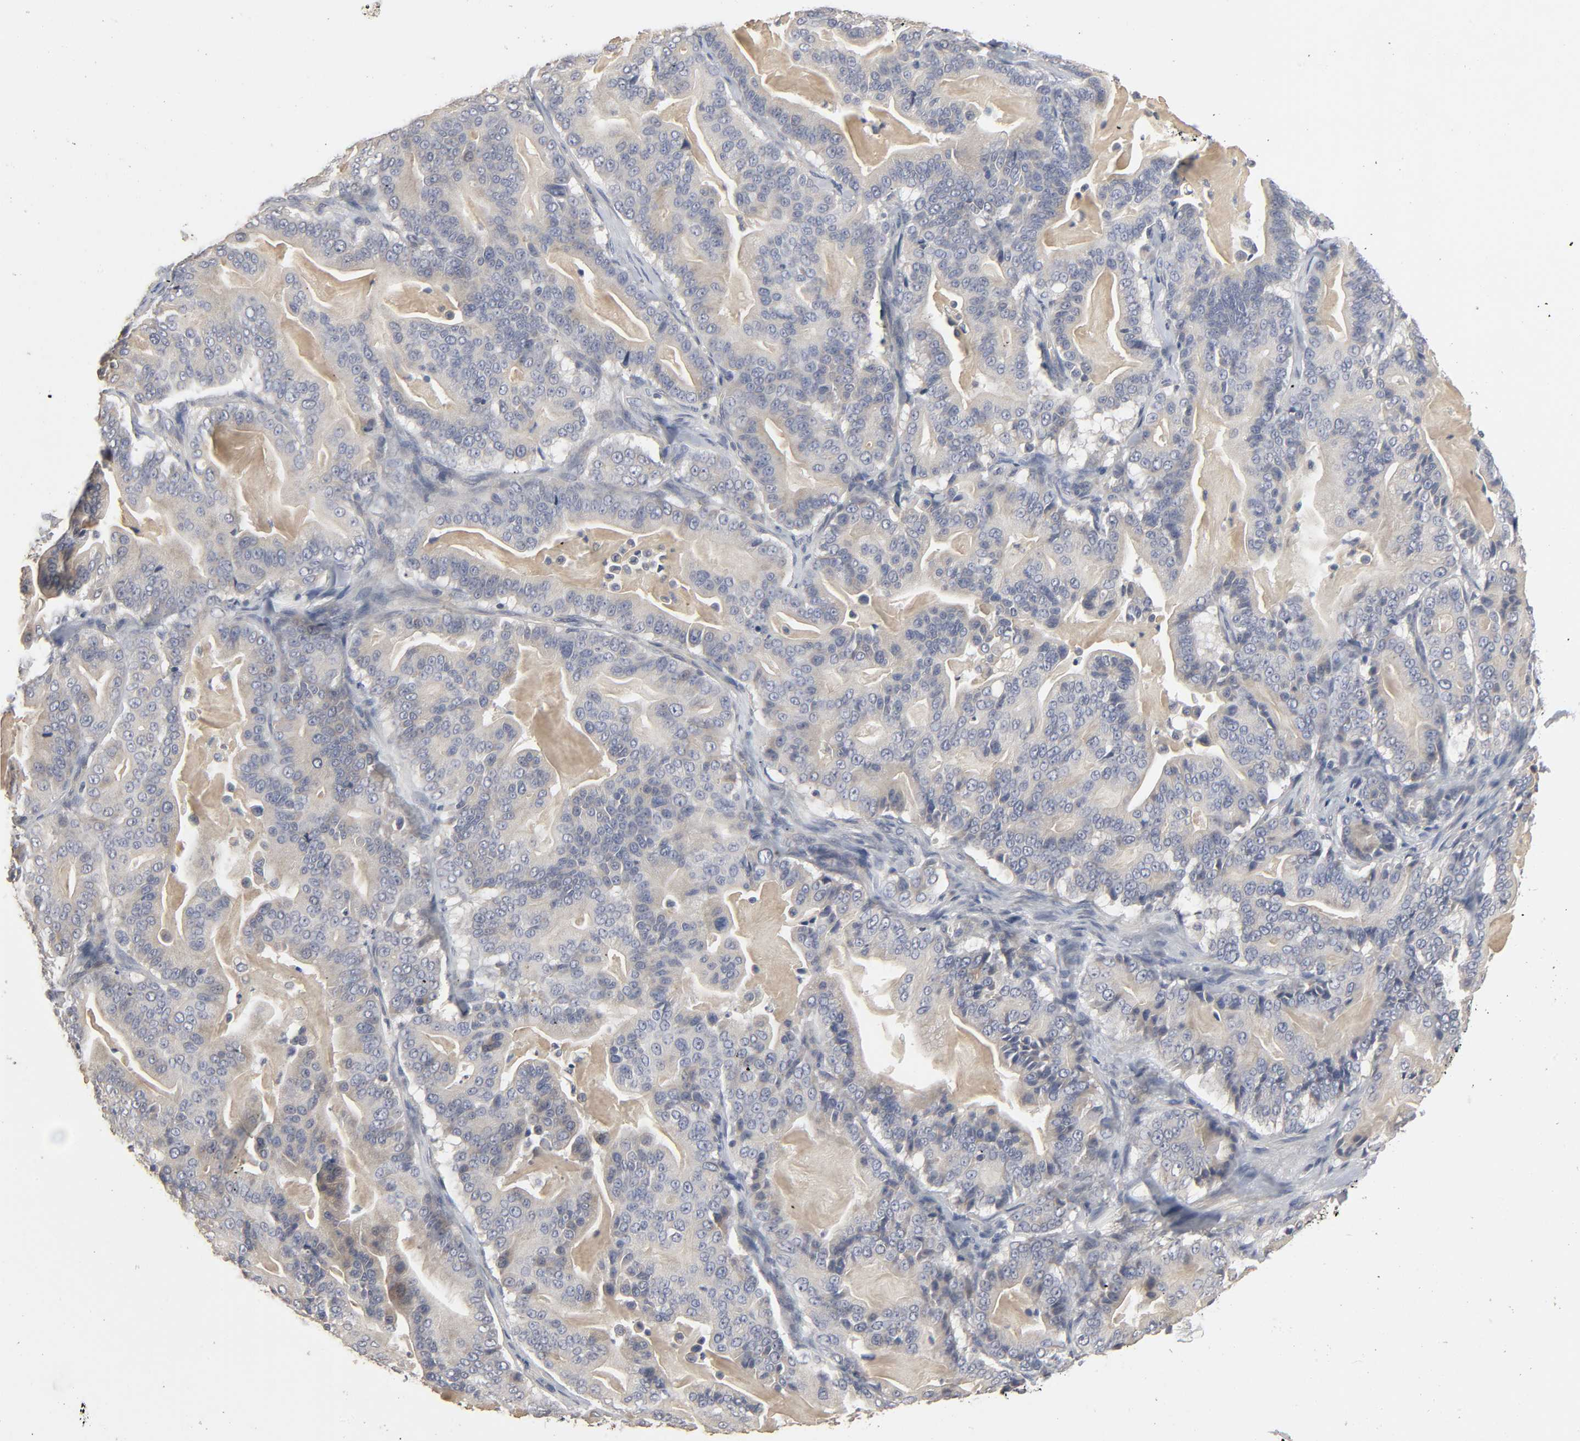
{"staining": {"intensity": "weak", "quantity": "<25%", "location": "cytoplasmic/membranous"}, "tissue": "pancreatic cancer", "cell_type": "Tumor cells", "image_type": "cancer", "snomed": [{"axis": "morphology", "description": "Adenocarcinoma, NOS"}, {"axis": "topography", "description": "Pancreas"}], "caption": "Immunohistochemistry (IHC) histopathology image of neoplastic tissue: pancreatic cancer stained with DAB (3,3'-diaminobenzidine) shows no significant protein staining in tumor cells.", "gene": "SLC10A2", "patient": {"sex": "male", "age": 63}}